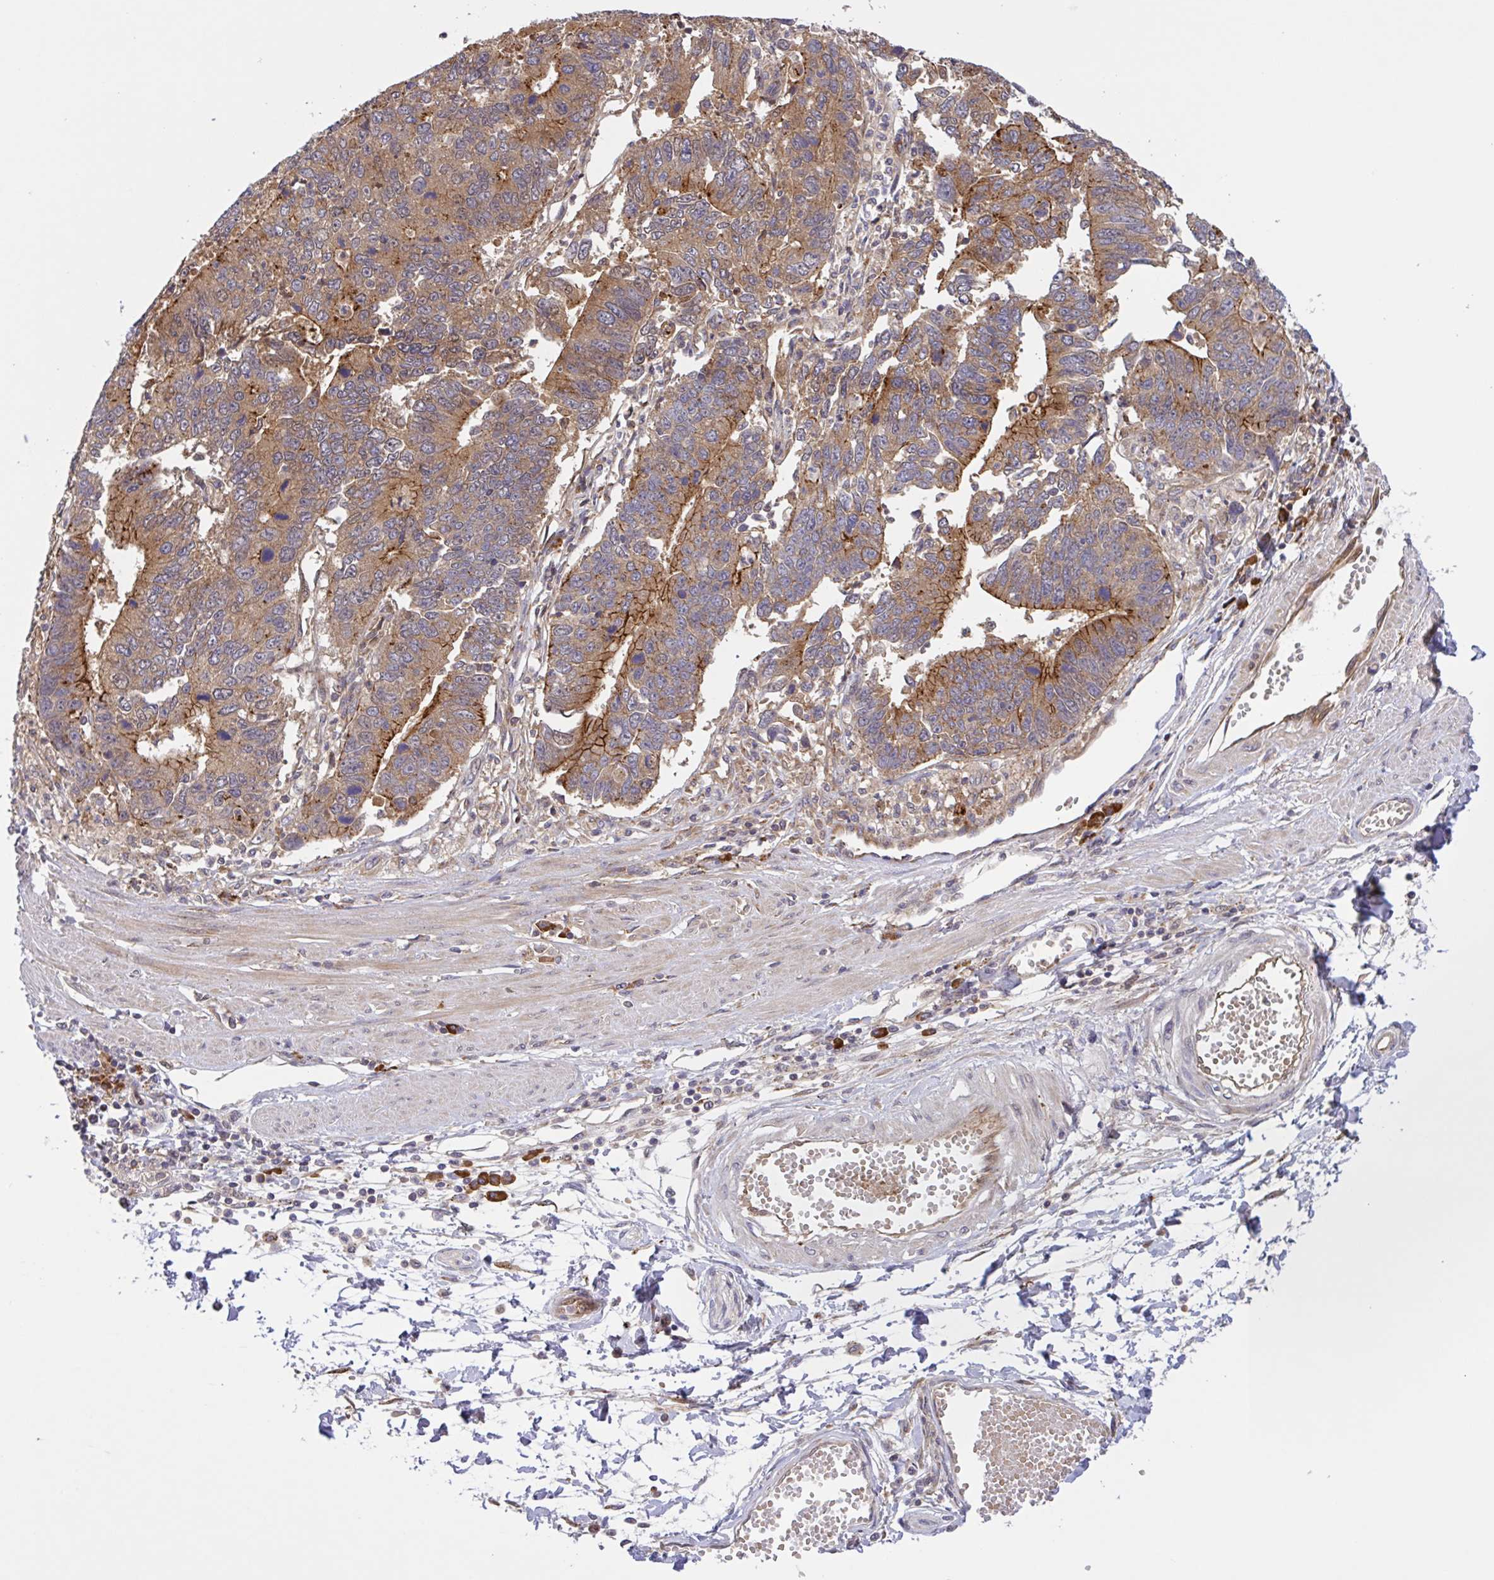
{"staining": {"intensity": "moderate", "quantity": "25%-75%", "location": "cytoplasmic/membranous"}, "tissue": "stomach cancer", "cell_type": "Tumor cells", "image_type": "cancer", "snomed": [{"axis": "morphology", "description": "Adenocarcinoma, NOS"}, {"axis": "topography", "description": "Stomach"}], "caption": "Tumor cells reveal medium levels of moderate cytoplasmic/membranous expression in about 25%-75% of cells in human stomach adenocarcinoma.", "gene": "INTS10", "patient": {"sex": "male", "age": 59}}